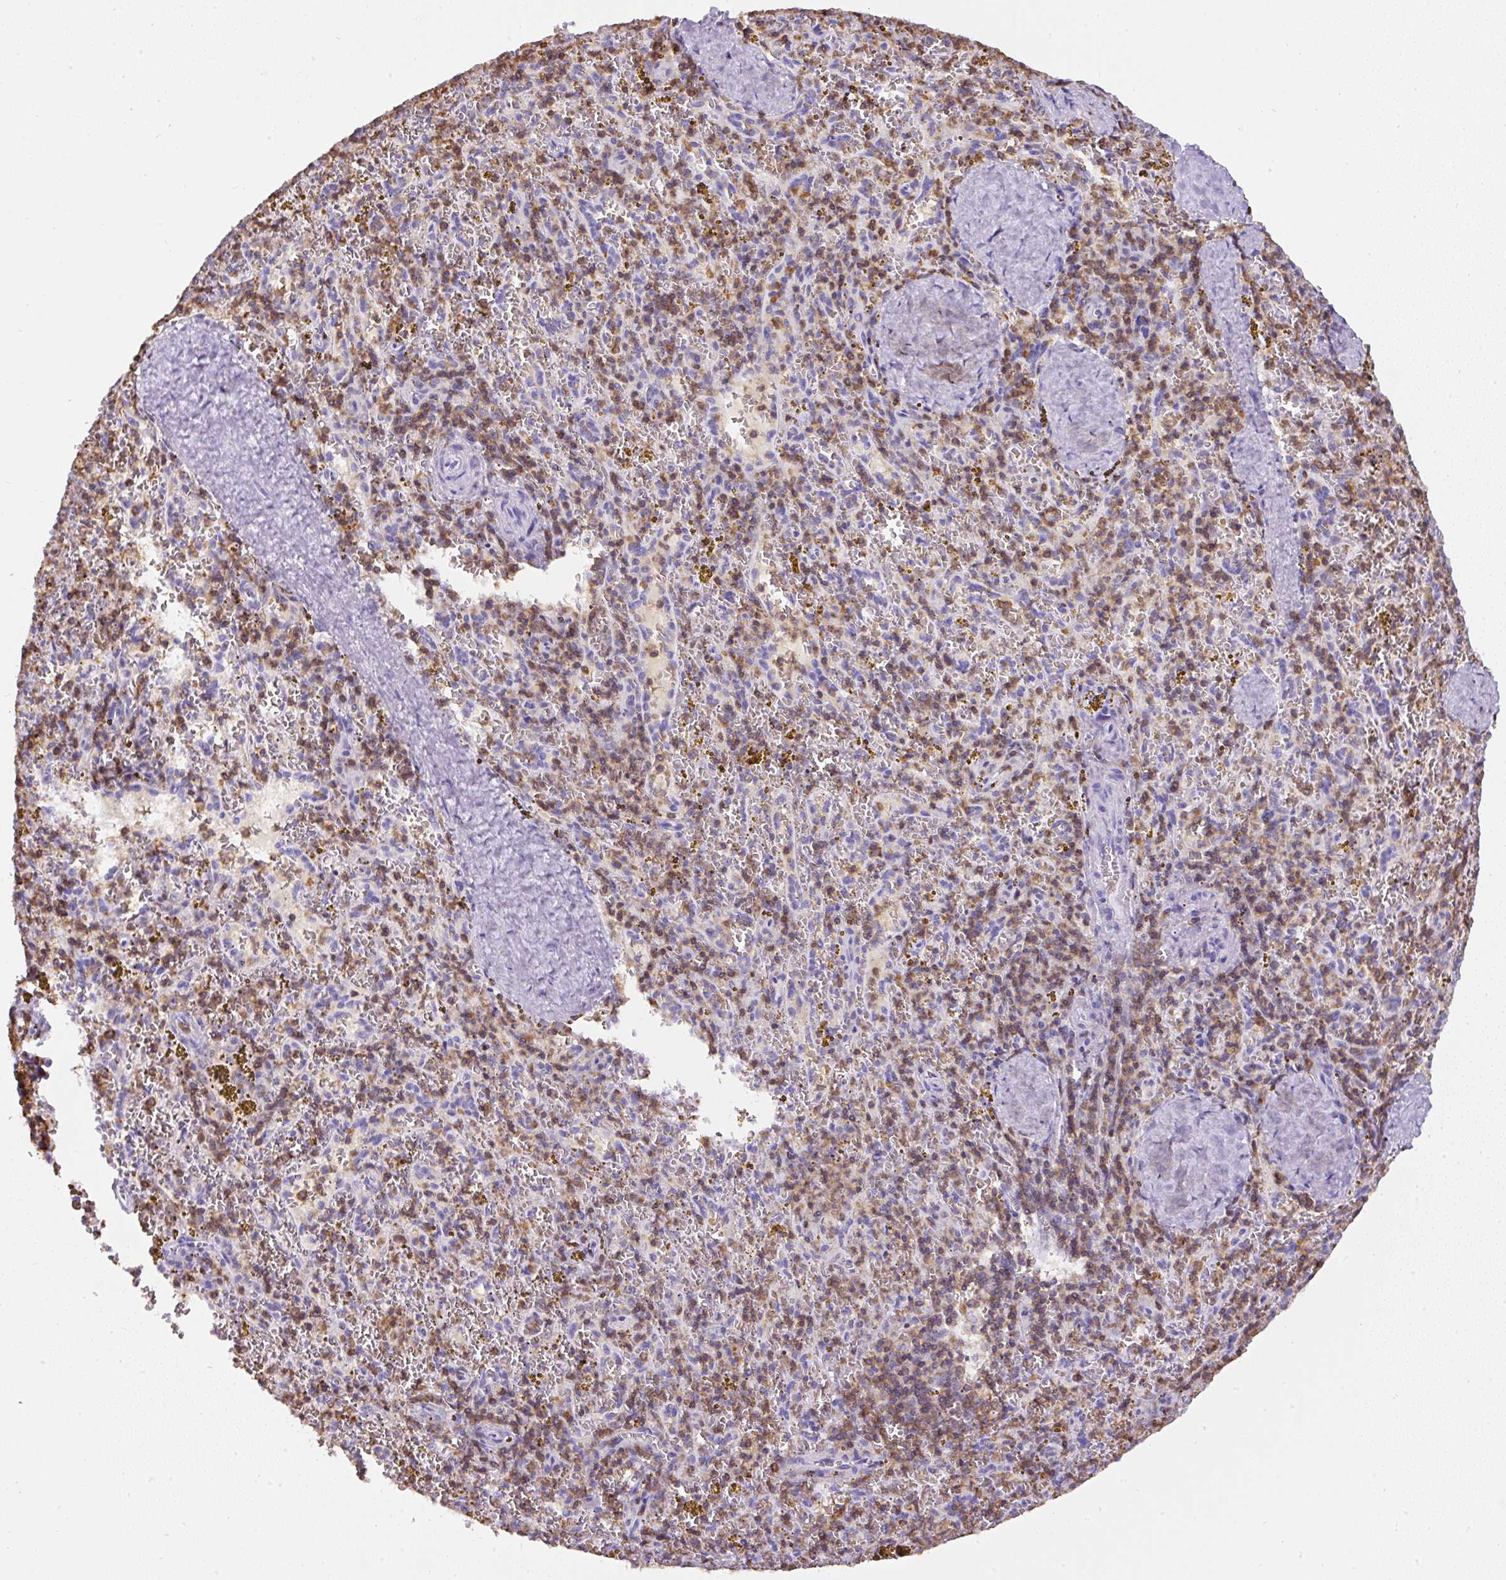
{"staining": {"intensity": "moderate", "quantity": "25%-75%", "location": "cytoplasmic/membranous,nuclear"}, "tissue": "spleen", "cell_type": "Cells in red pulp", "image_type": "normal", "snomed": [{"axis": "morphology", "description": "Normal tissue, NOS"}, {"axis": "topography", "description": "Spleen"}], "caption": "IHC micrograph of unremarkable spleen: spleen stained using IHC demonstrates medium levels of moderate protein expression localized specifically in the cytoplasmic/membranous,nuclear of cells in red pulp, appearing as a cytoplasmic/membranous,nuclear brown color.", "gene": "FAM228B", "patient": {"sex": "male", "age": 57}}